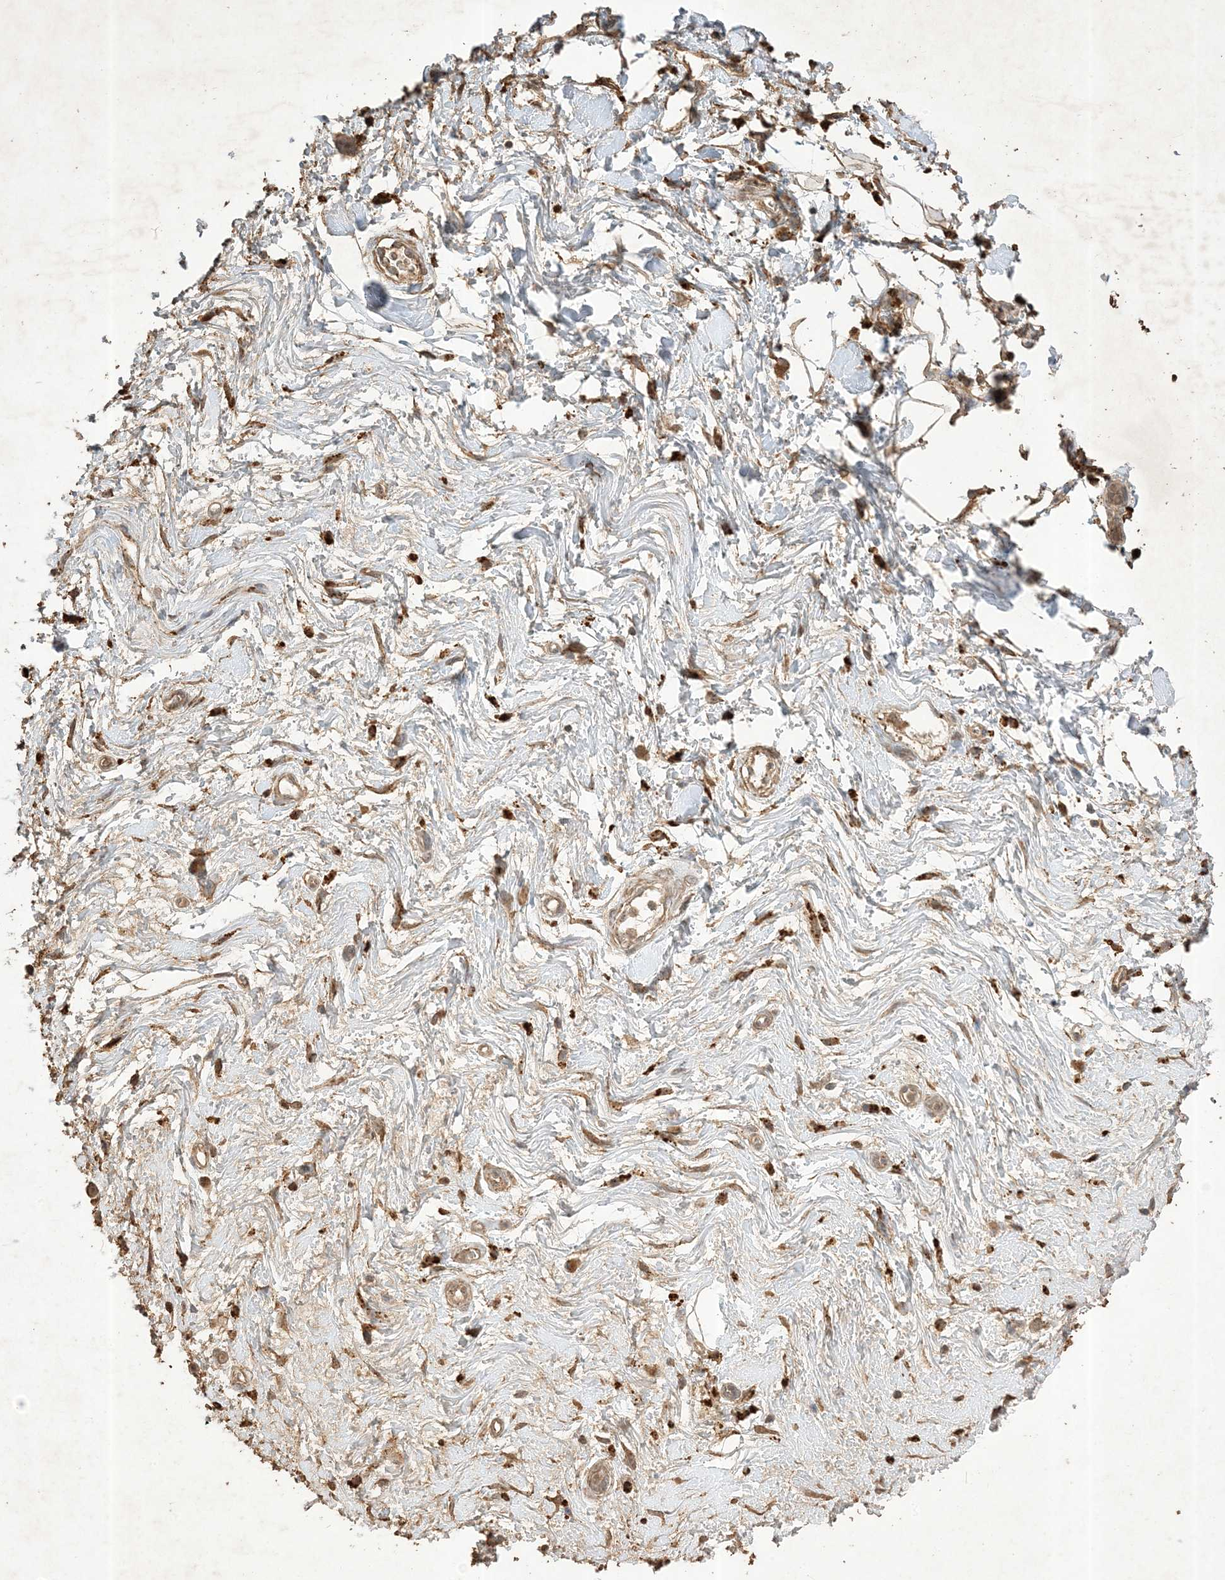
{"staining": {"intensity": "strong", "quantity": ">75%", "location": "cytoplasmic/membranous"}, "tissue": "adipose tissue", "cell_type": "Adipocytes", "image_type": "normal", "snomed": [{"axis": "morphology", "description": "Normal tissue, NOS"}, {"axis": "morphology", "description": "Adenocarcinoma, NOS"}, {"axis": "topography", "description": "Pancreas"}, {"axis": "topography", "description": "Peripheral nerve tissue"}], "caption": "Human adipose tissue stained for a protein (brown) reveals strong cytoplasmic/membranous positive staining in approximately >75% of adipocytes.", "gene": "HPS4", "patient": {"sex": "male", "age": 59}}